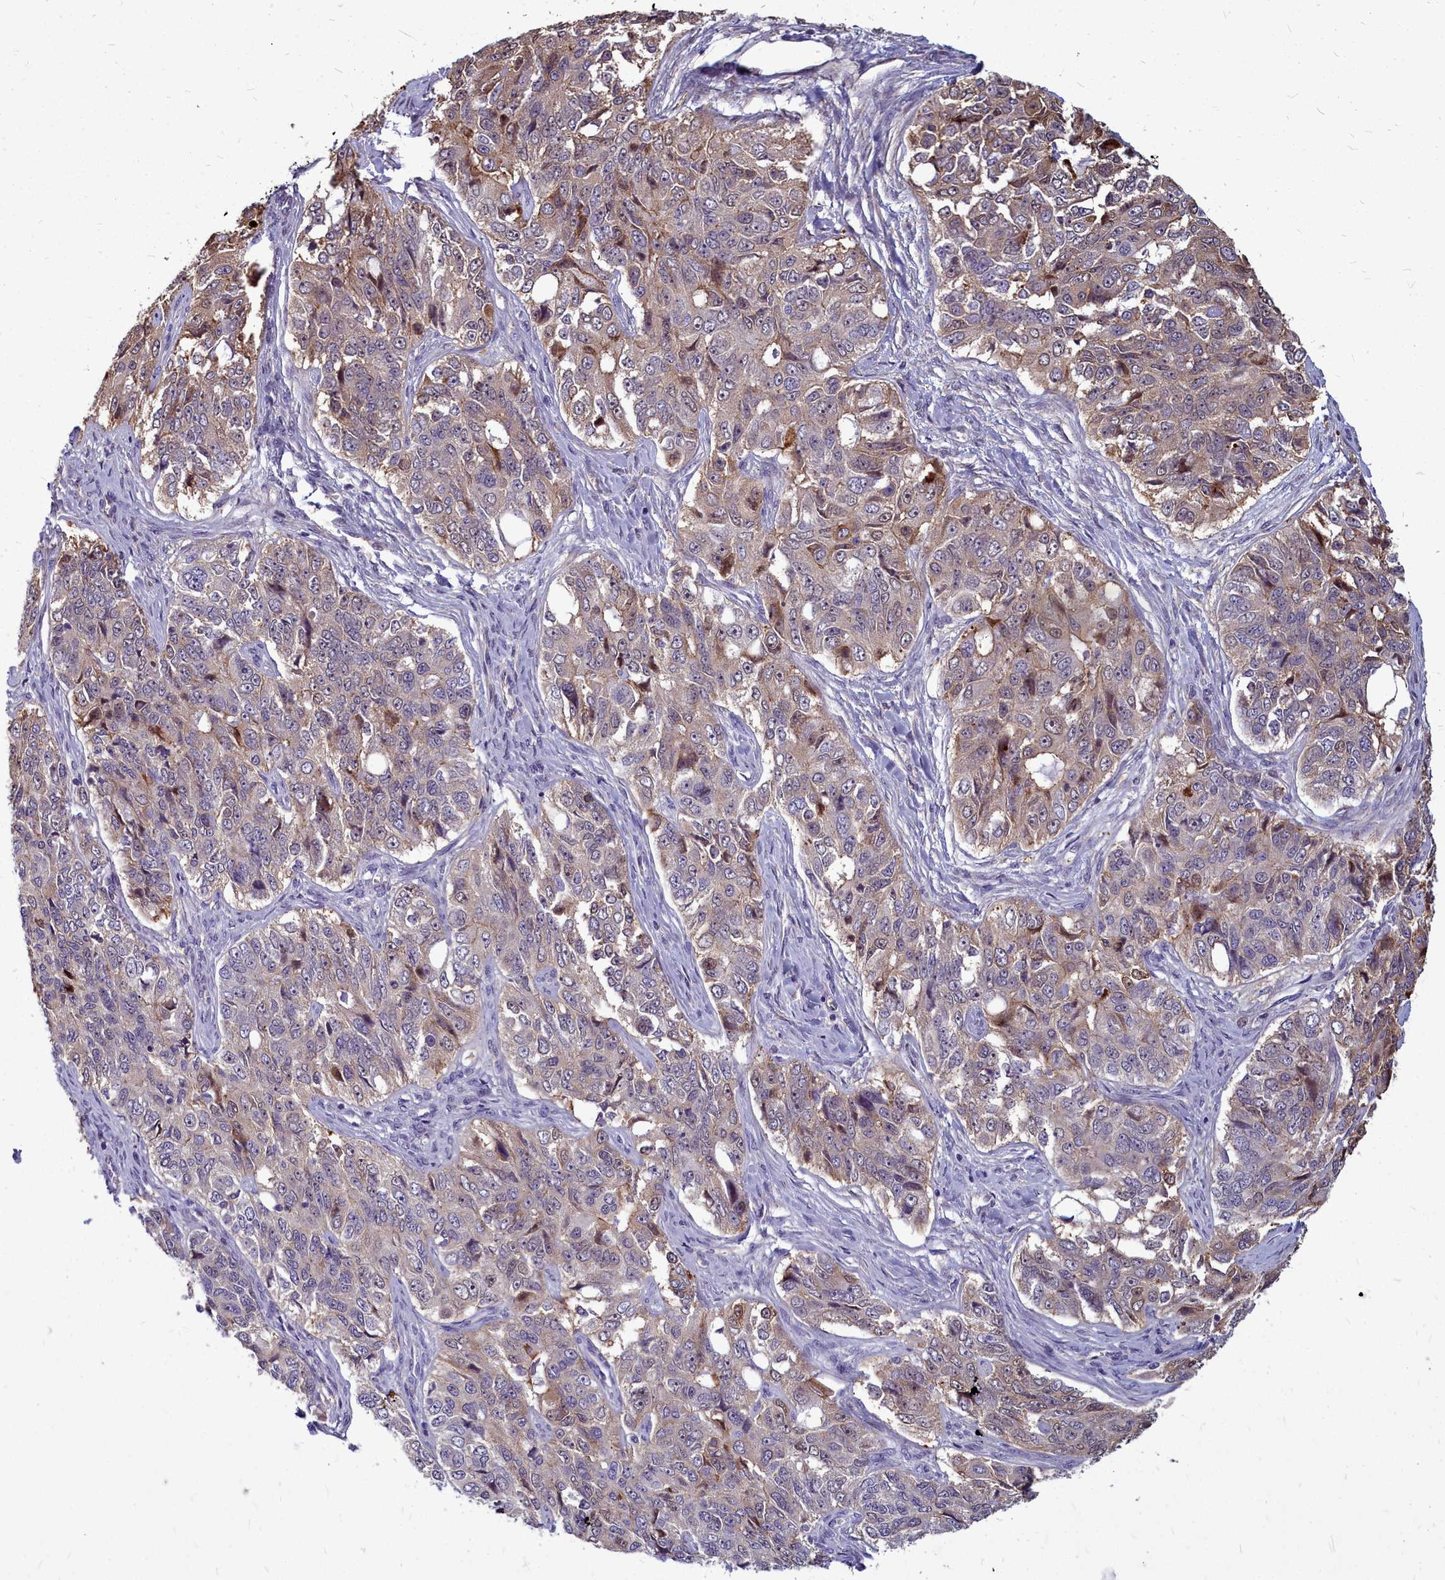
{"staining": {"intensity": "moderate", "quantity": "<25%", "location": "cytoplasmic/membranous"}, "tissue": "ovarian cancer", "cell_type": "Tumor cells", "image_type": "cancer", "snomed": [{"axis": "morphology", "description": "Carcinoma, endometroid"}, {"axis": "topography", "description": "Ovary"}], "caption": "The micrograph demonstrates immunohistochemical staining of ovarian cancer (endometroid carcinoma). There is moderate cytoplasmic/membranous positivity is seen in about <25% of tumor cells.", "gene": "TTC5", "patient": {"sex": "female", "age": 51}}